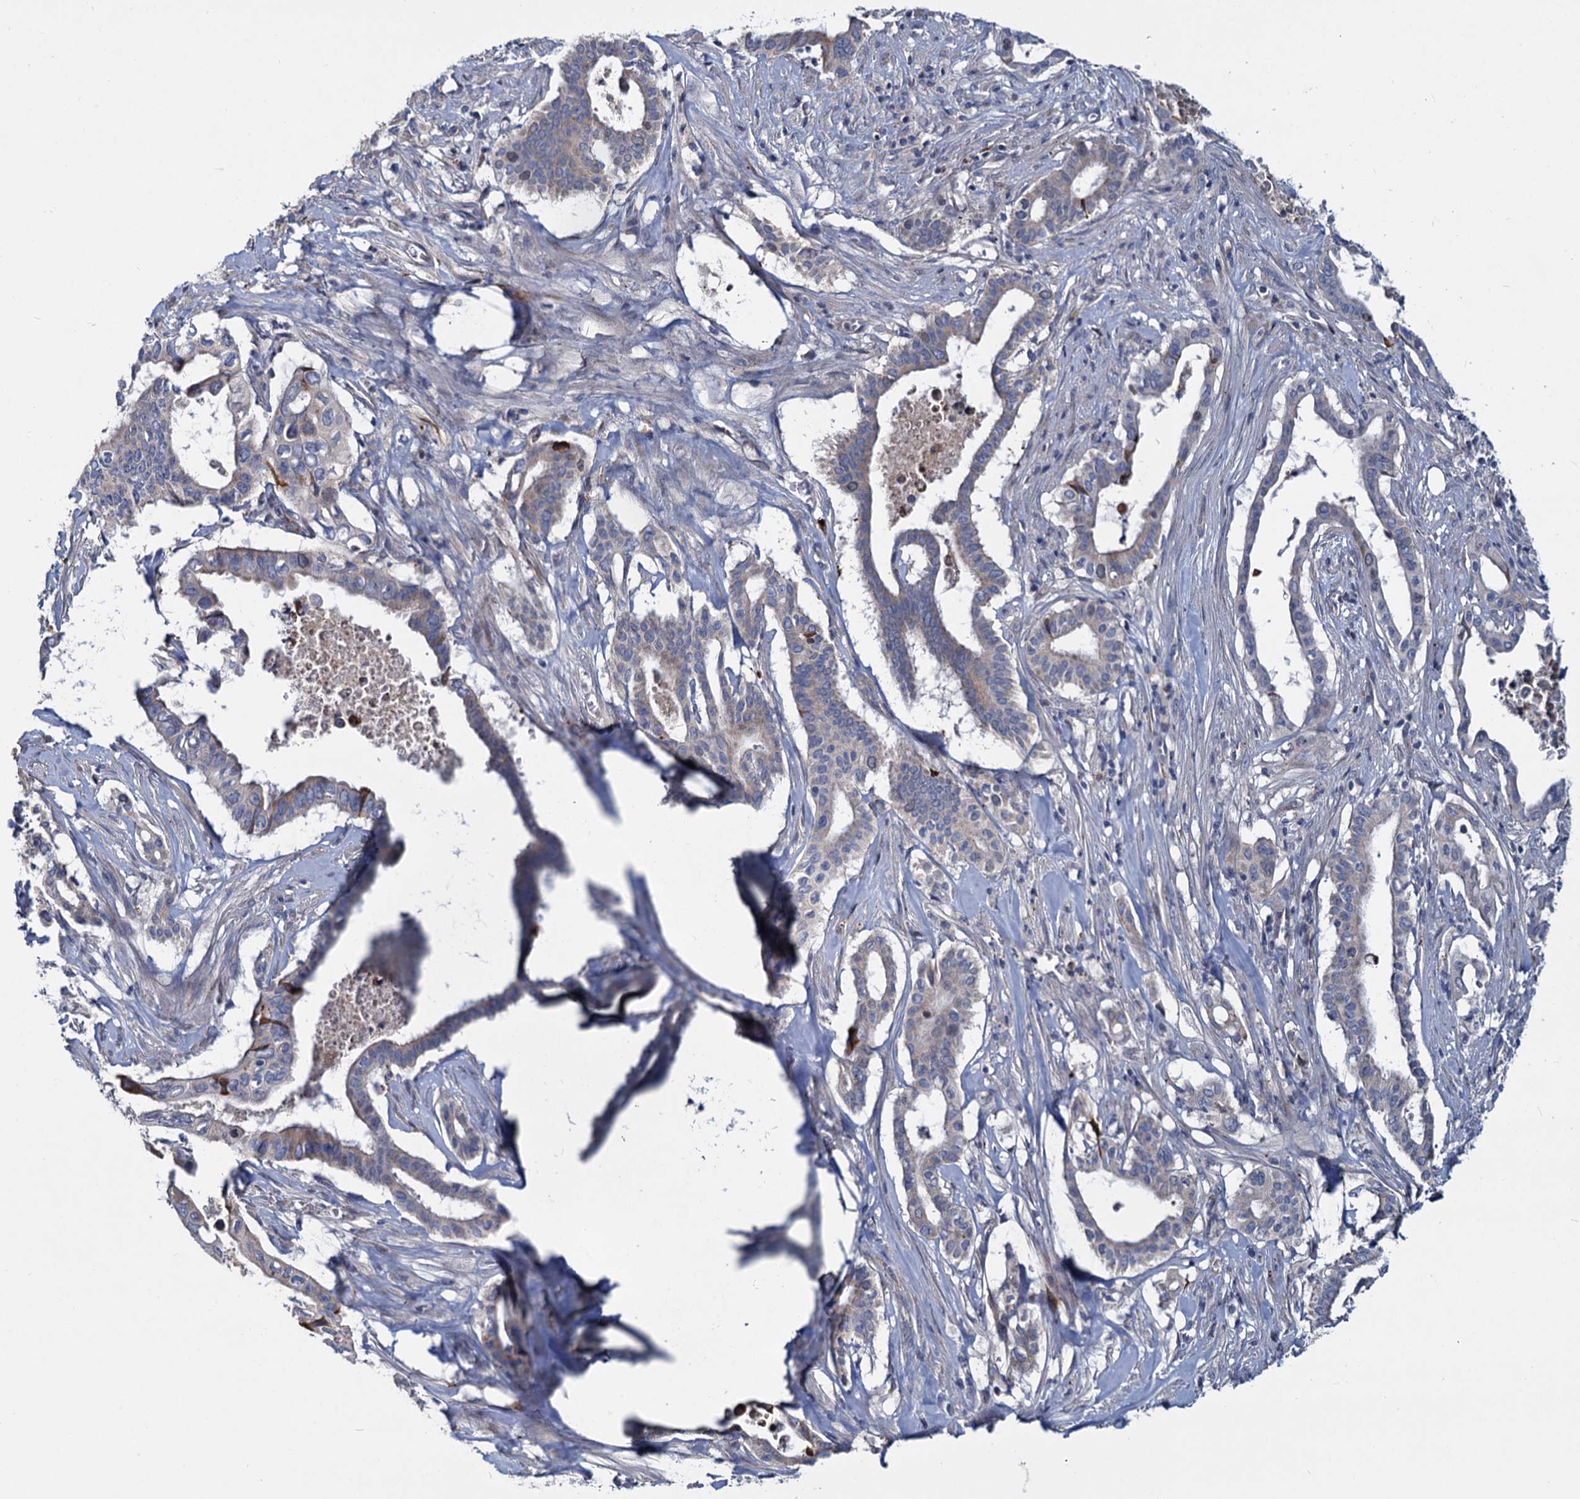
{"staining": {"intensity": "strong", "quantity": "<25%", "location": "cytoplasmic/membranous"}, "tissue": "pancreatic cancer", "cell_type": "Tumor cells", "image_type": "cancer", "snomed": [{"axis": "morphology", "description": "Adenocarcinoma, NOS"}, {"axis": "topography", "description": "Pancreas"}], "caption": "Brown immunohistochemical staining in human adenocarcinoma (pancreatic) displays strong cytoplasmic/membranous positivity in approximately <25% of tumor cells.", "gene": "DCUN1D2", "patient": {"sex": "female", "age": 77}}